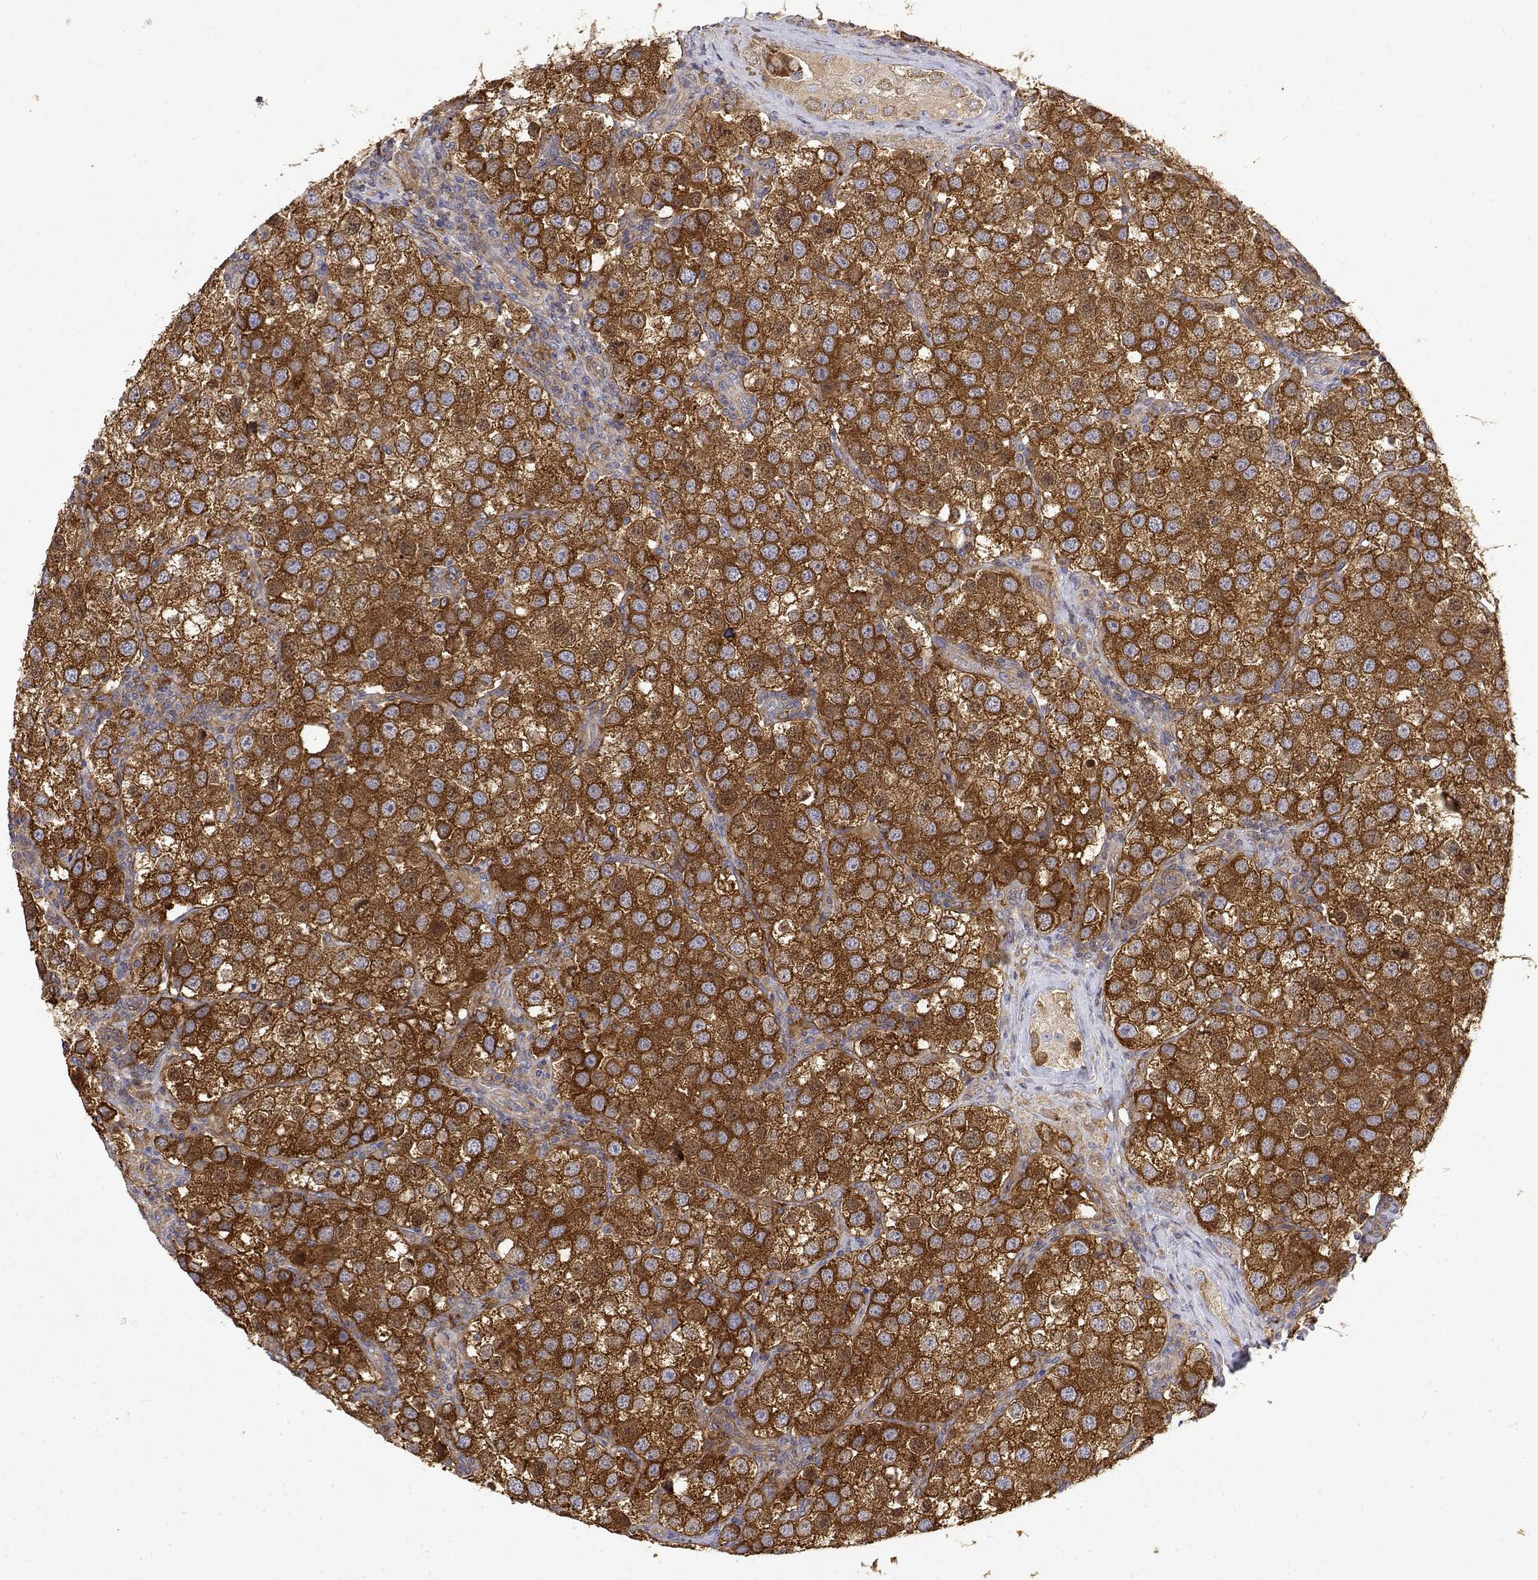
{"staining": {"intensity": "strong", "quantity": ">75%", "location": "cytoplasmic/membranous"}, "tissue": "testis cancer", "cell_type": "Tumor cells", "image_type": "cancer", "snomed": [{"axis": "morphology", "description": "Seminoma, NOS"}, {"axis": "topography", "description": "Testis"}], "caption": "IHC of human testis cancer exhibits high levels of strong cytoplasmic/membranous expression in about >75% of tumor cells.", "gene": "PACSIN2", "patient": {"sex": "male", "age": 37}}